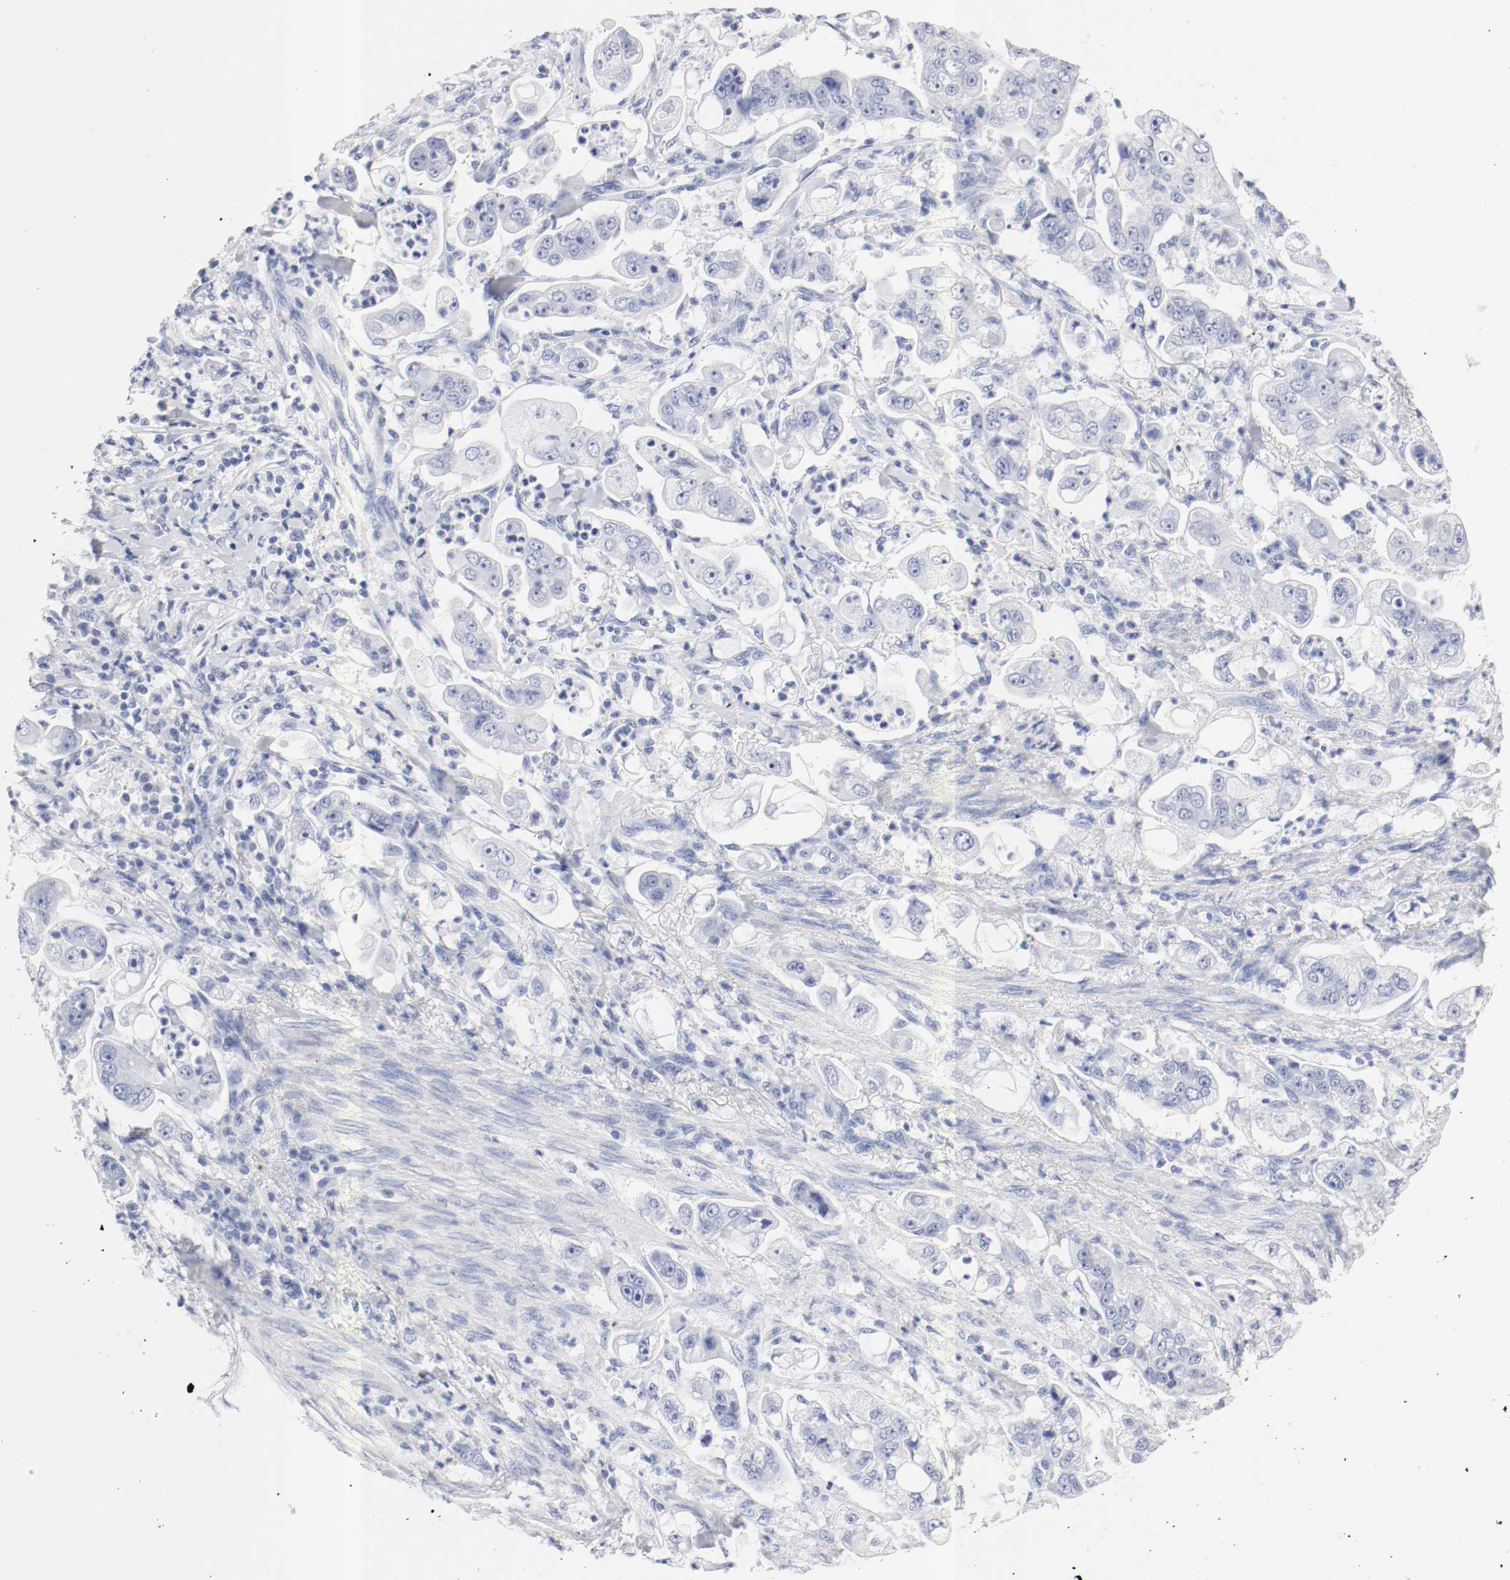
{"staining": {"intensity": "negative", "quantity": "none", "location": "none"}, "tissue": "stomach cancer", "cell_type": "Tumor cells", "image_type": "cancer", "snomed": [{"axis": "morphology", "description": "Adenocarcinoma, NOS"}, {"axis": "topography", "description": "Stomach"}], "caption": "Human stomach adenocarcinoma stained for a protein using immunohistochemistry (IHC) exhibits no staining in tumor cells.", "gene": "GAD1", "patient": {"sex": "male", "age": 62}}